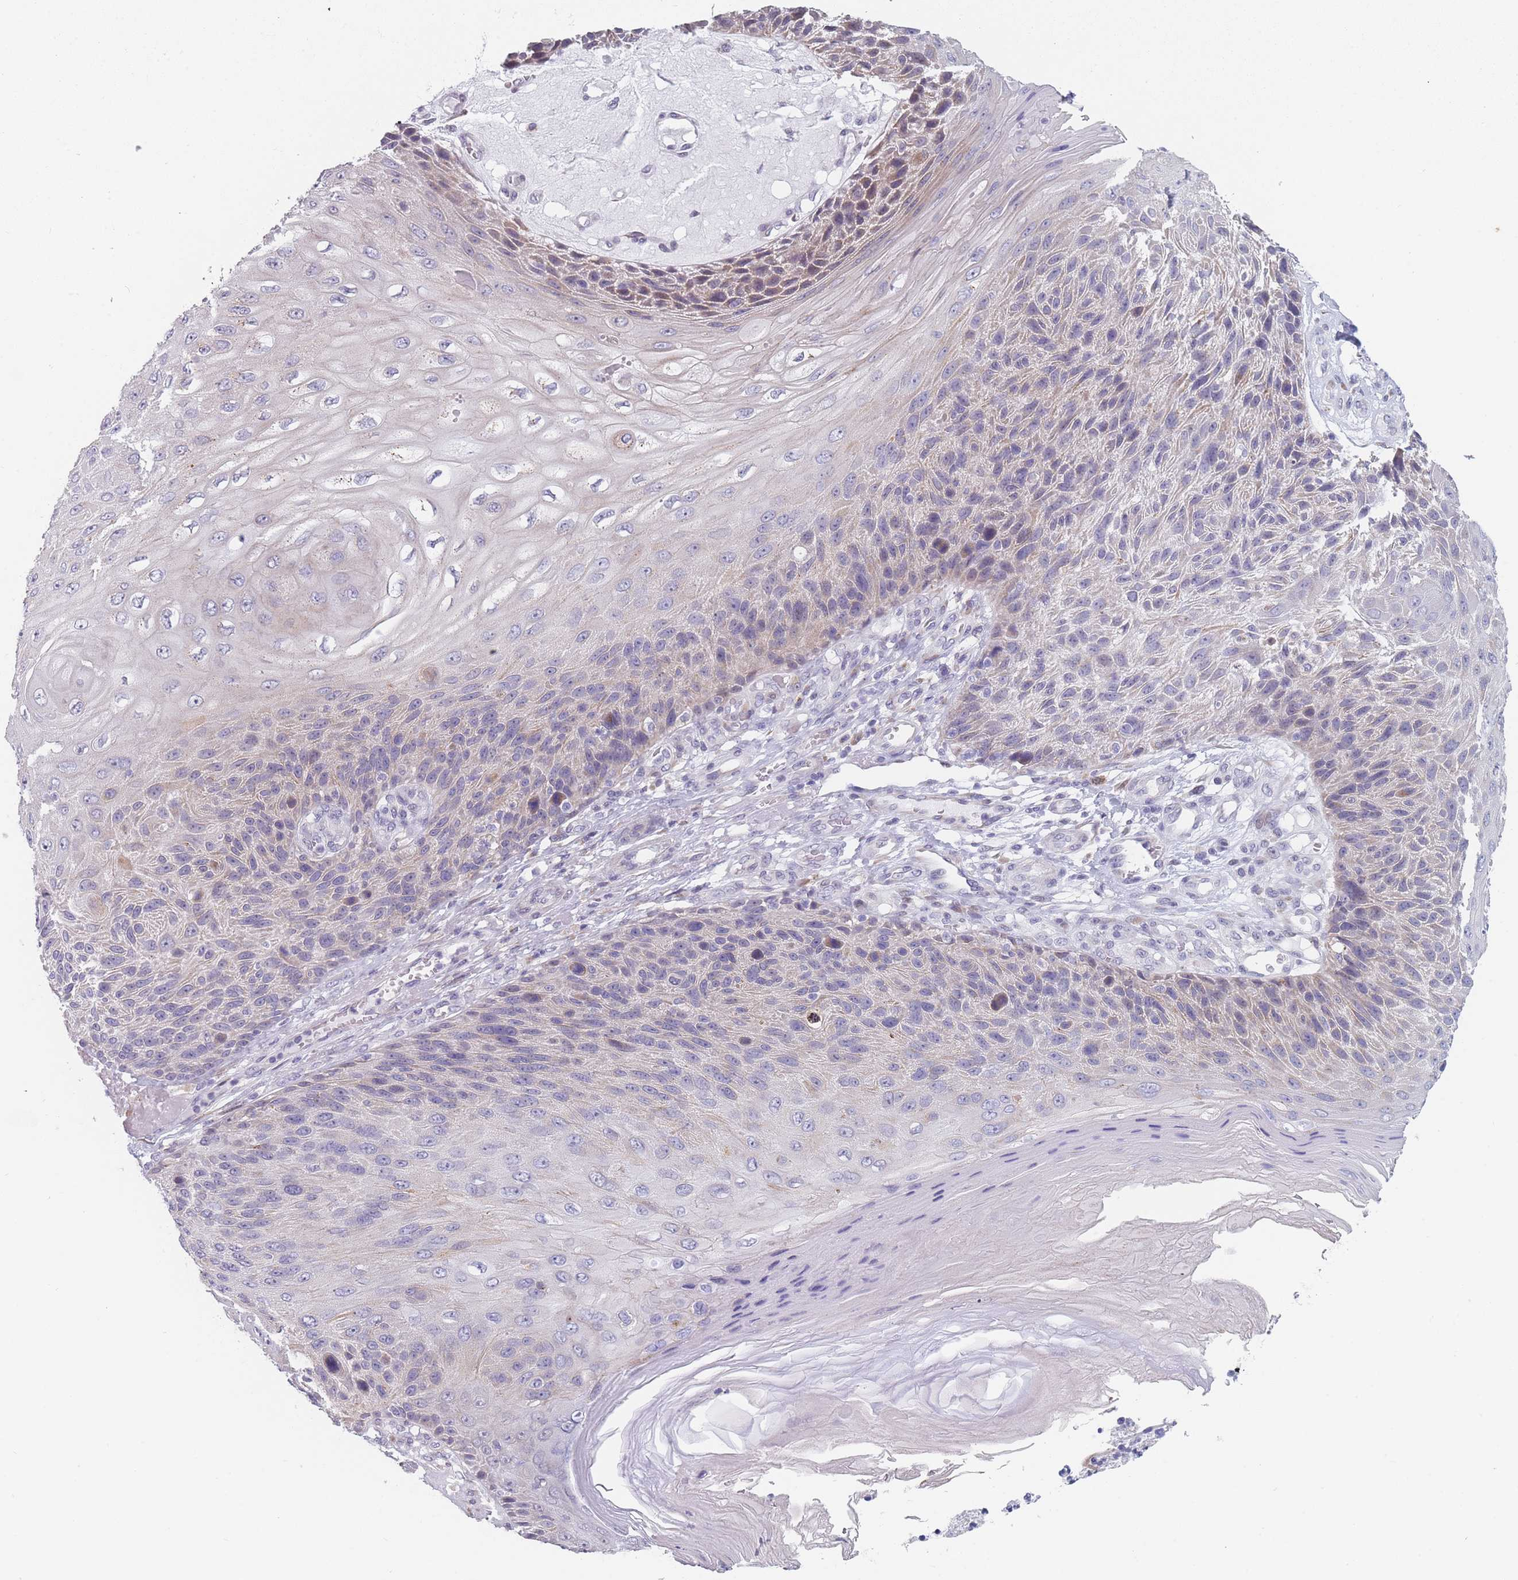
{"staining": {"intensity": "weak", "quantity": "<25%", "location": "cytoplasmic/membranous"}, "tissue": "skin cancer", "cell_type": "Tumor cells", "image_type": "cancer", "snomed": [{"axis": "morphology", "description": "Squamous cell carcinoma, NOS"}, {"axis": "topography", "description": "Skin"}], "caption": "High magnification brightfield microscopy of squamous cell carcinoma (skin) stained with DAB (brown) and counterstained with hematoxylin (blue): tumor cells show no significant positivity.", "gene": "TMED10", "patient": {"sex": "female", "age": 88}}